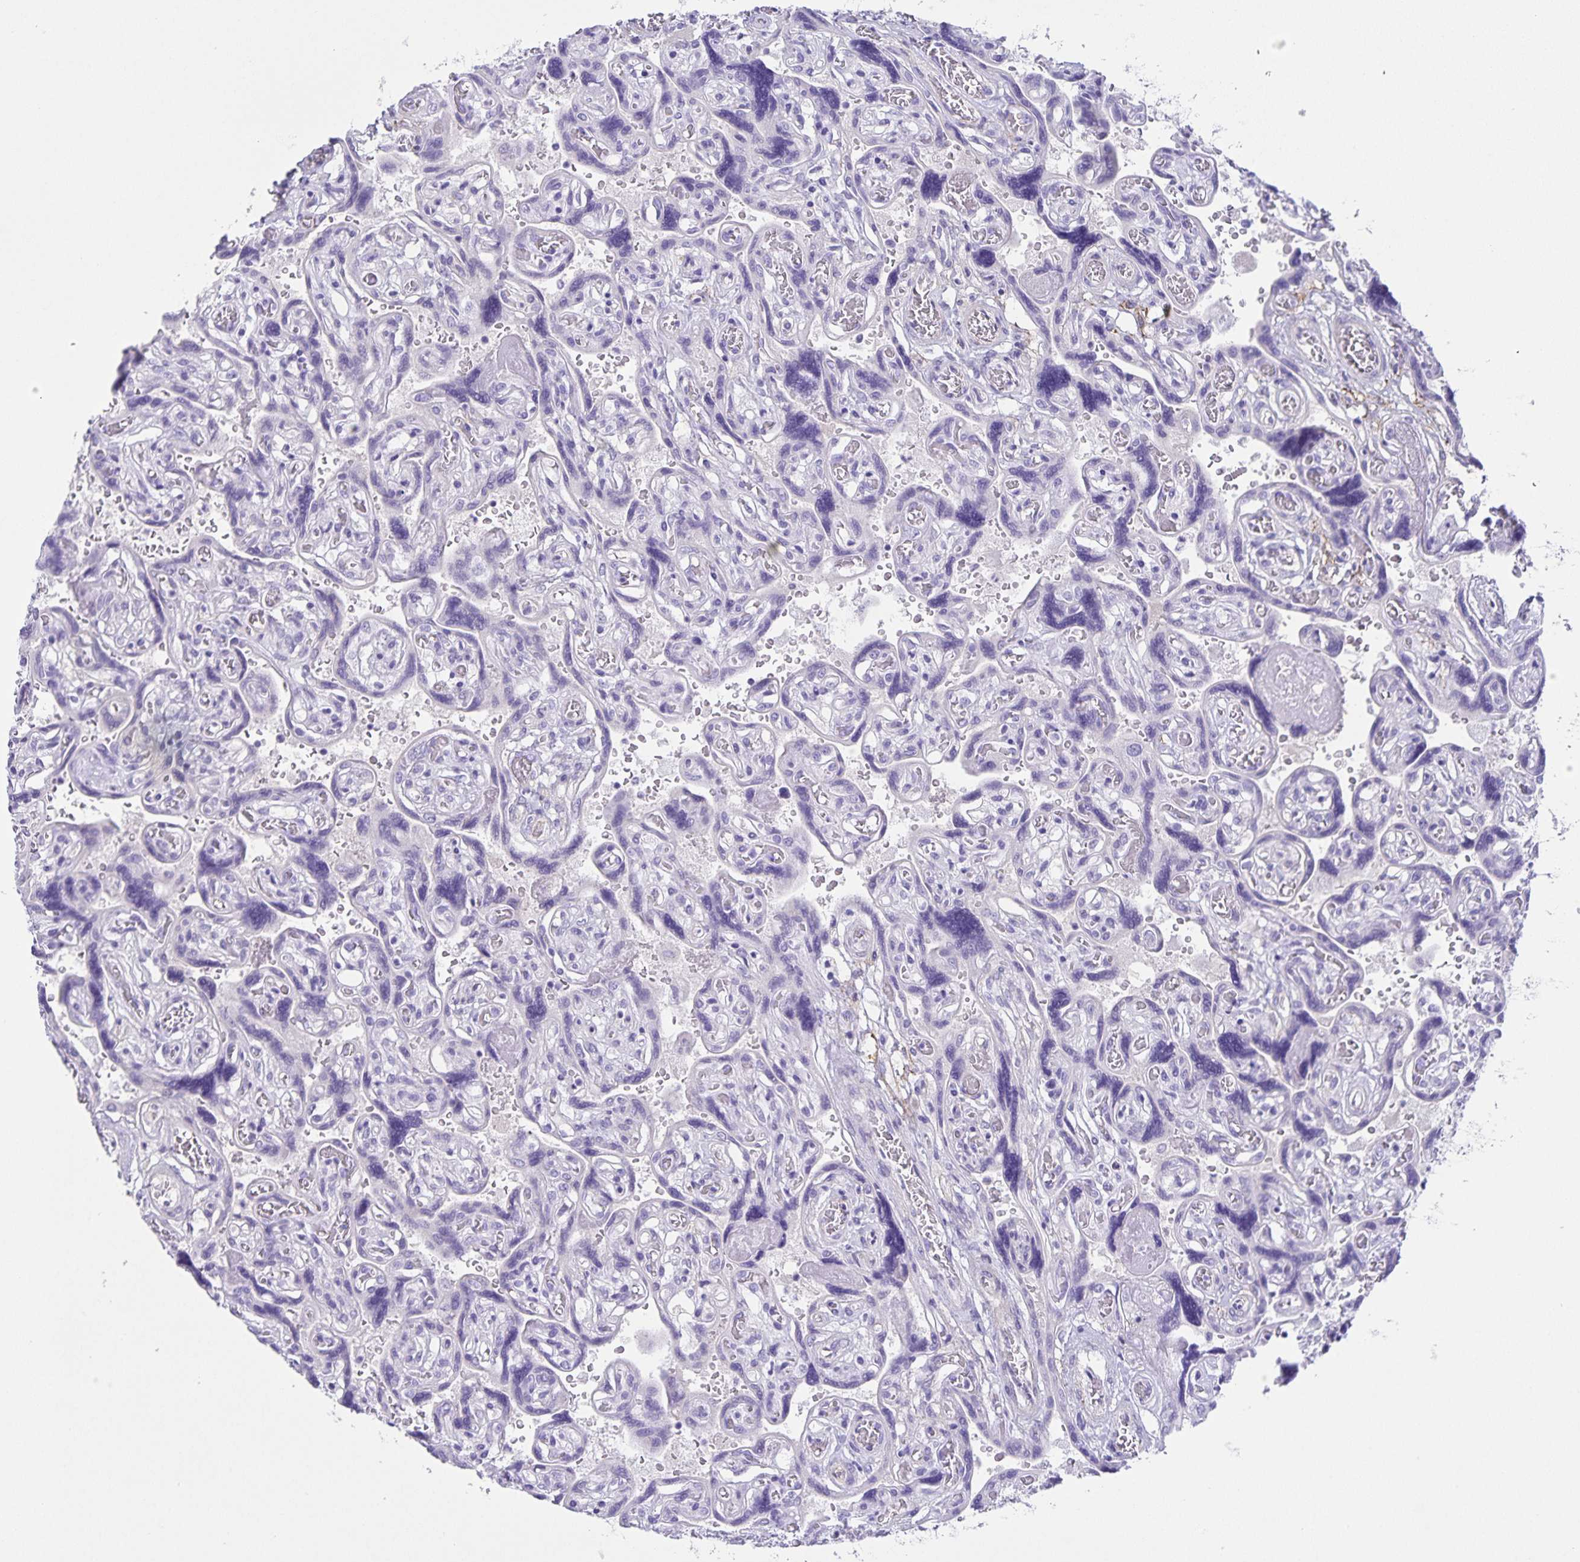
{"staining": {"intensity": "negative", "quantity": "none", "location": "none"}, "tissue": "placenta", "cell_type": "Decidual cells", "image_type": "normal", "snomed": [{"axis": "morphology", "description": "Normal tissue, NOS"}, {"axis": "topography", "description": "Placenta"}], "caption": "Micrograph shows no significant protein expression in decidual cells of normal placenta. (Stains: DAB immunohistochemistry with hematoxylin counter stain, Microscopy: brightfield microscopy at high magnification).", "gene": "UBQLN3", "patient": {"sex": "female", "age": 32}}